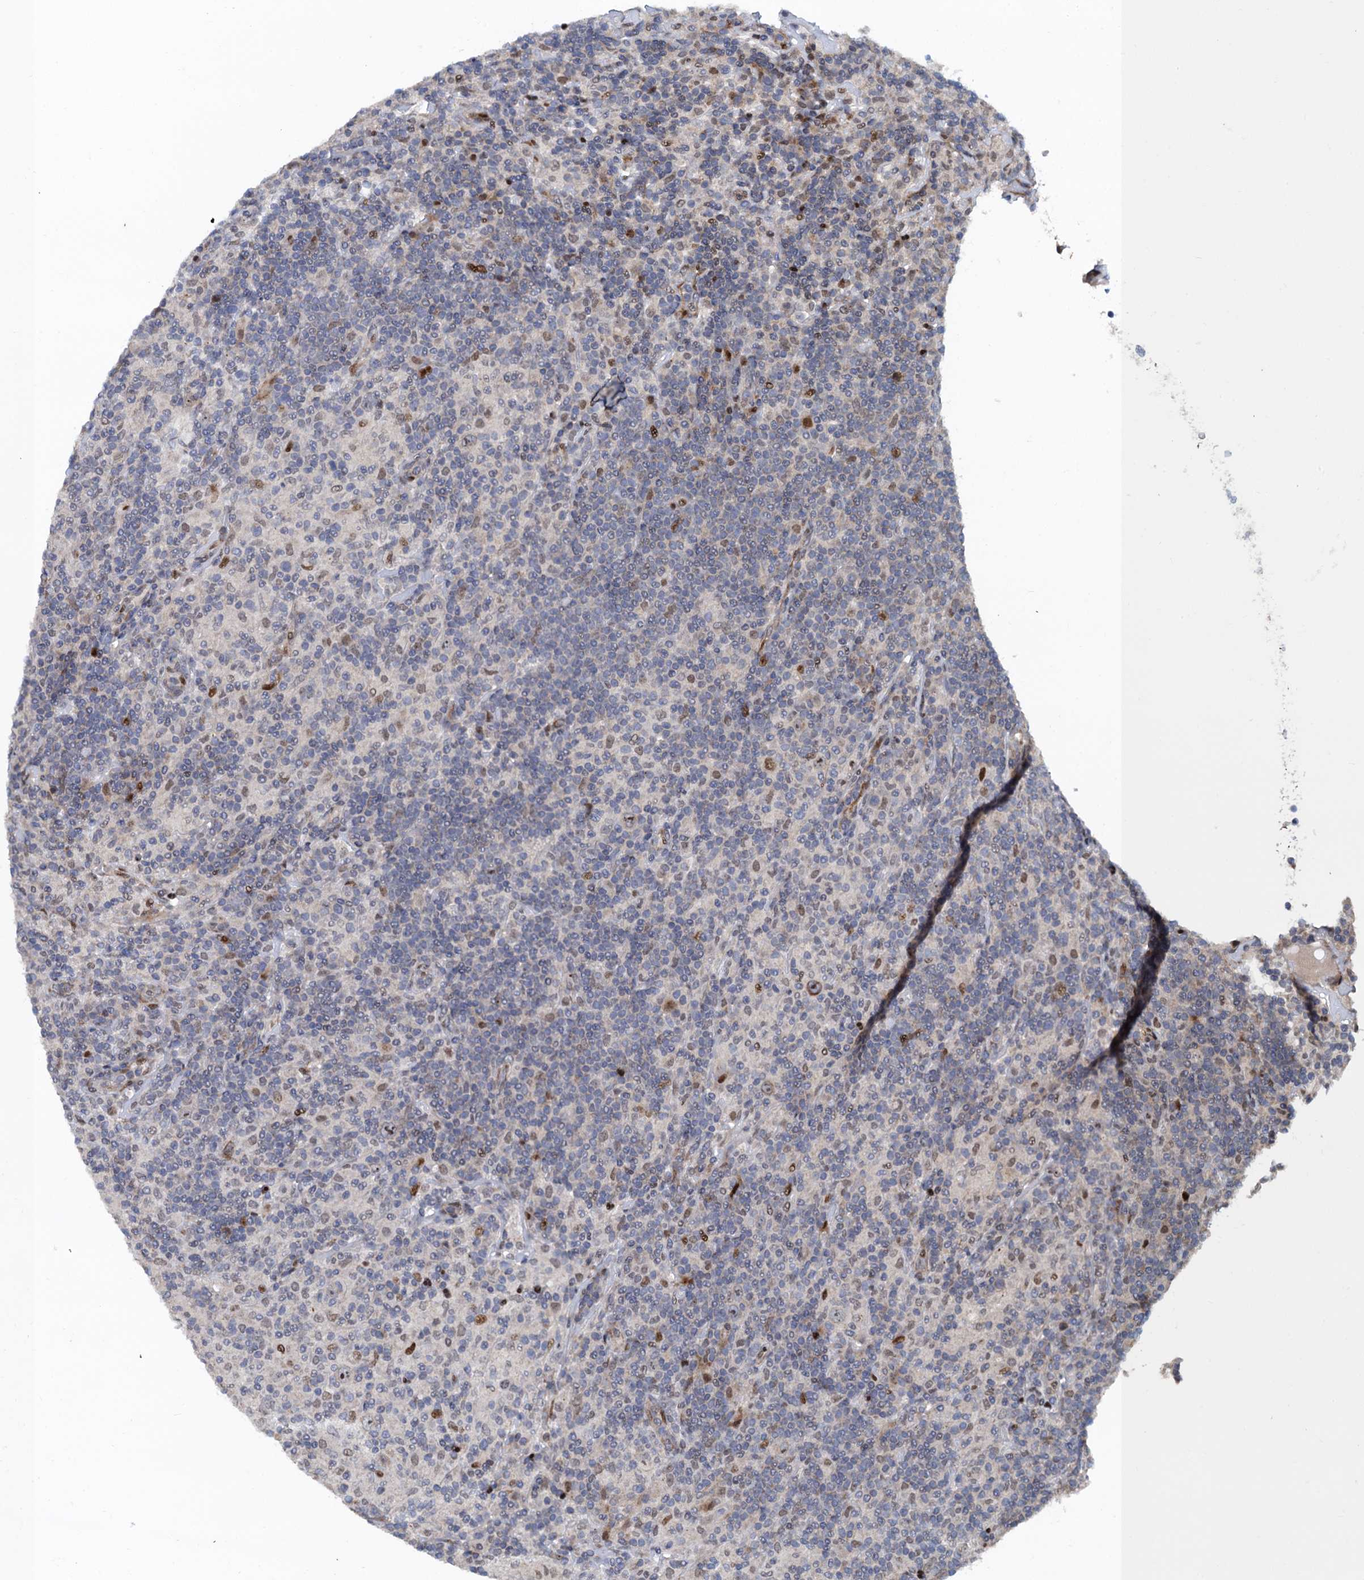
{"staining": {"intensity": "negative", "quantity": "none", "location": "none"}, "tissue": "lymphoma", "cell_type": "Tumor cells", "image_type": "cancer", "snomed": [{"axis": "morphology", "description": "Hodgkin's disease, NOS"}, {"axis": "topography", "description": "Lymph node"}], "caption": "Lymphoma was stained to show a protein in brown. There is no significant staining in tumor cells.", "gene": "ATOSA", "patient": {"sex": "male", "age": 70}}